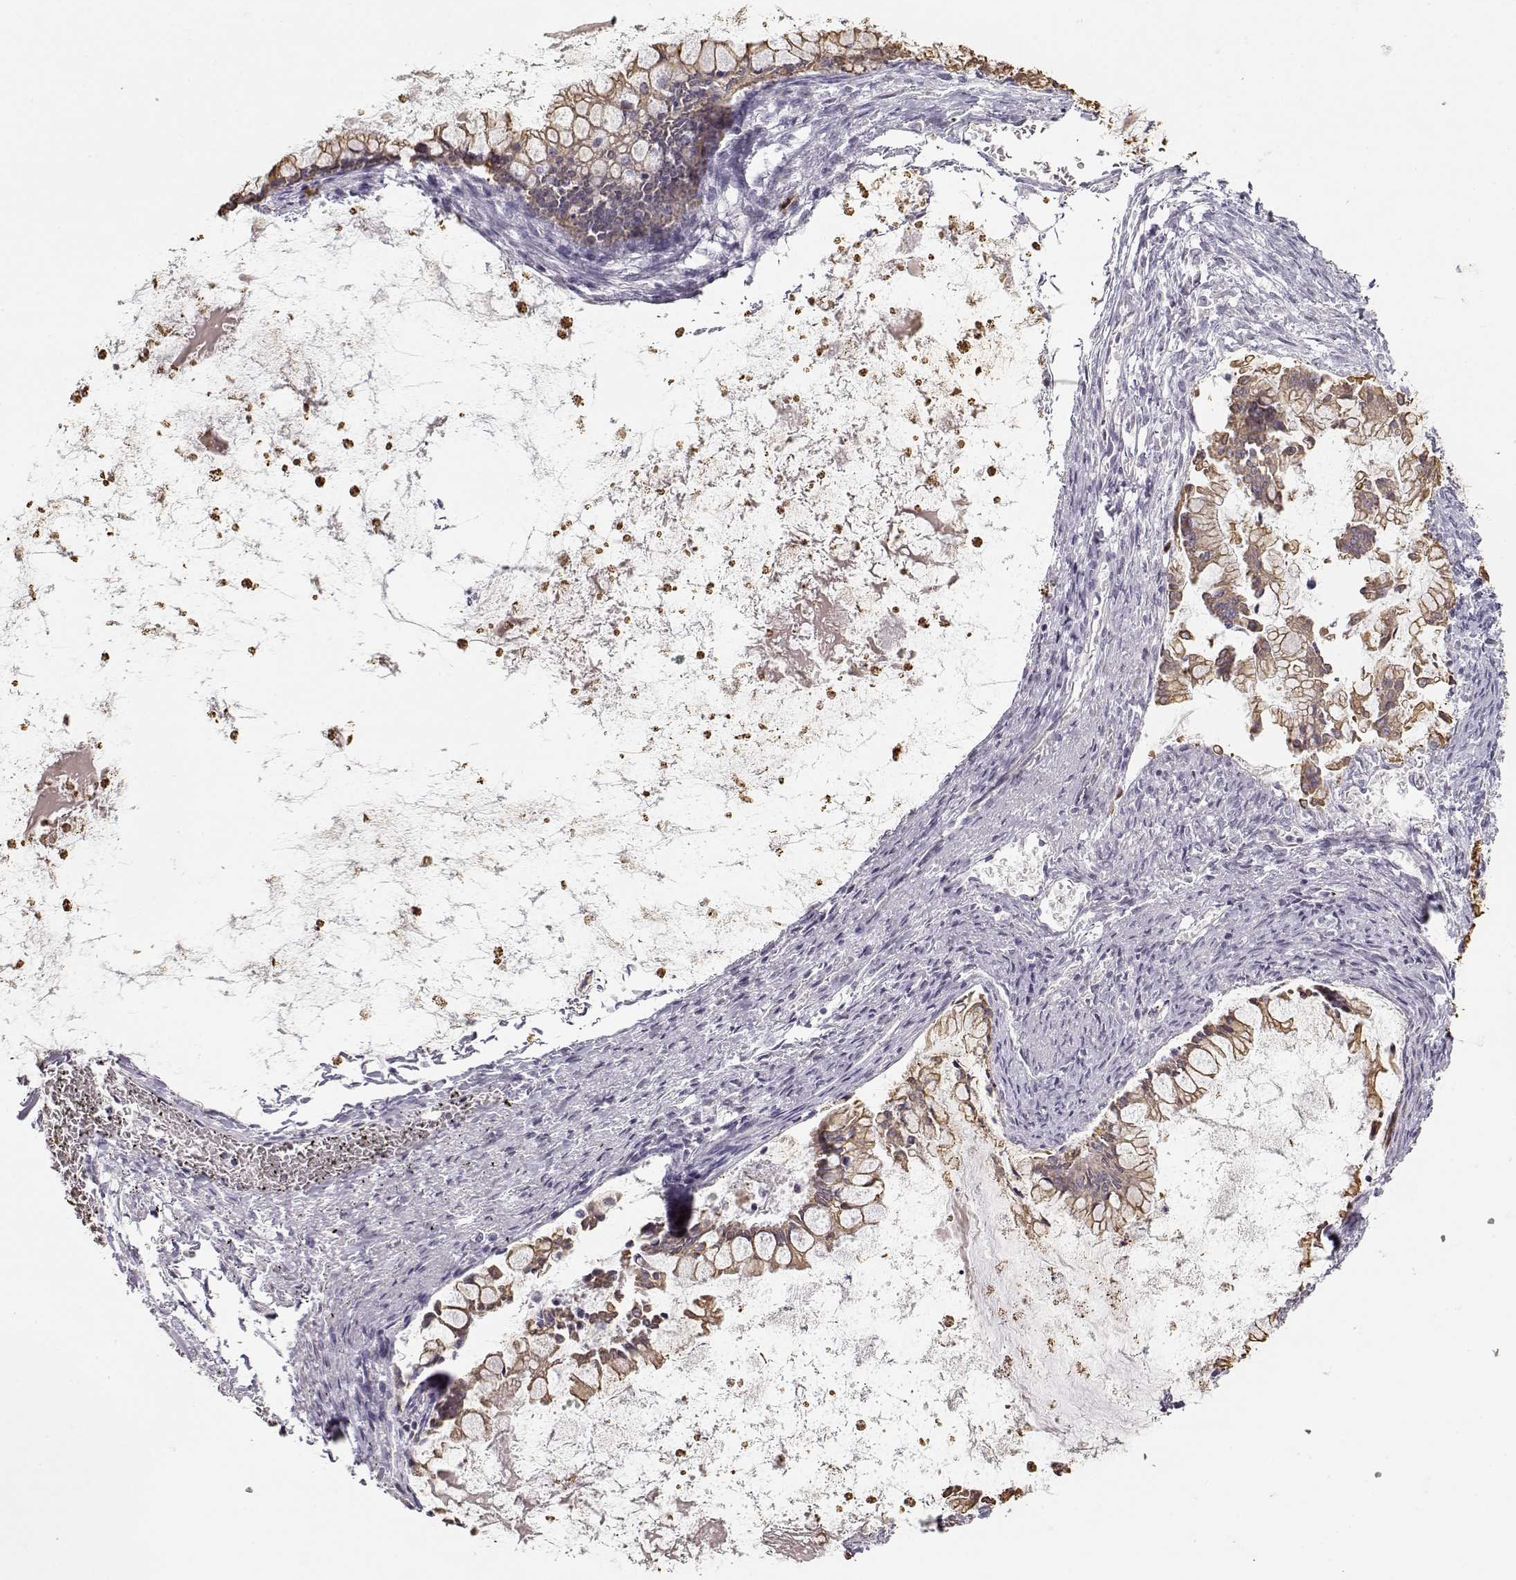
{"staining": {"intensity": "moderate", "quantity": ">75%", "location": "cytoplasmic/membranous"}, "tissue": "ovarian cancer", "cell_type": "Tumor cells", "image_type": "cancer", "snomed": [{"axis": "morphology", "description": "Cystadenocarcinoma, mucinous, NOS"}, {"axis": "topography", "description": "Ovary"}], "caption": "Immunohistochemistry of human ovarian cancer displays medium levels of moderate cytoplasmic/membranous positivity in approximately >75% of tumor cells.", "gene": "S100B", "patient": {"sex": "female", "age": 67}}